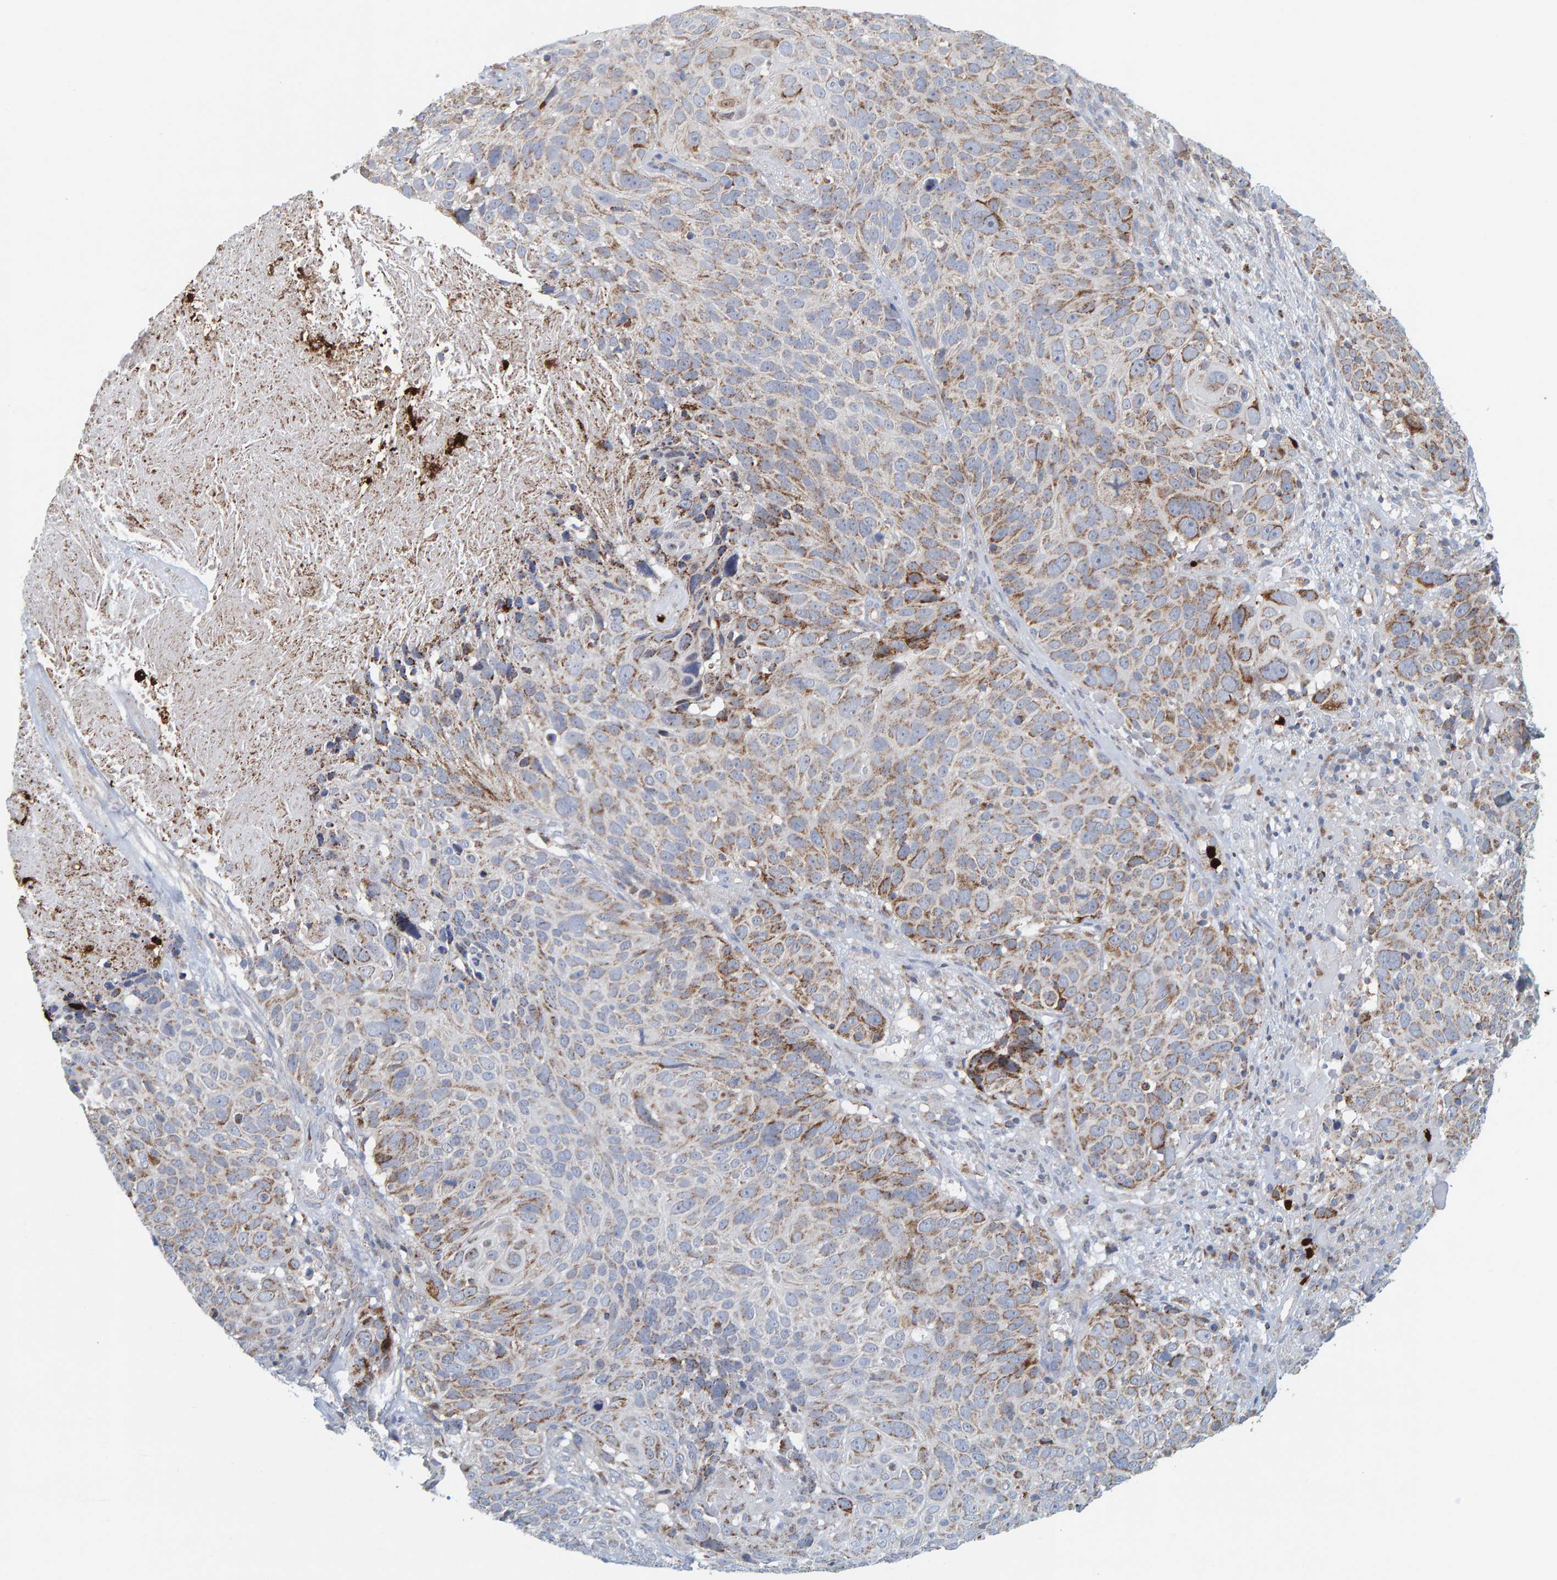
{"staining": {"intensity": "moderate", "quantity": "25%-75%", "location": "cytoplasmic/membranous"}, "tissue": "cervical cancer", "cell_type": "Tumor cells", "image_type": "cancer", "snomed": [{"axis": "morphology", "description": "Squamous cell carcinoma, NOS"}, {"axis": "topography", "description": "Cervix"}], "caption": "The histopathology image shows staining of cervical cancer, revealing moderate cytoplasmic/membranous protein staining (brown color) within tumor cells.", "gene": "B9D1", "patient": {"sex": "female", "age": 74}}